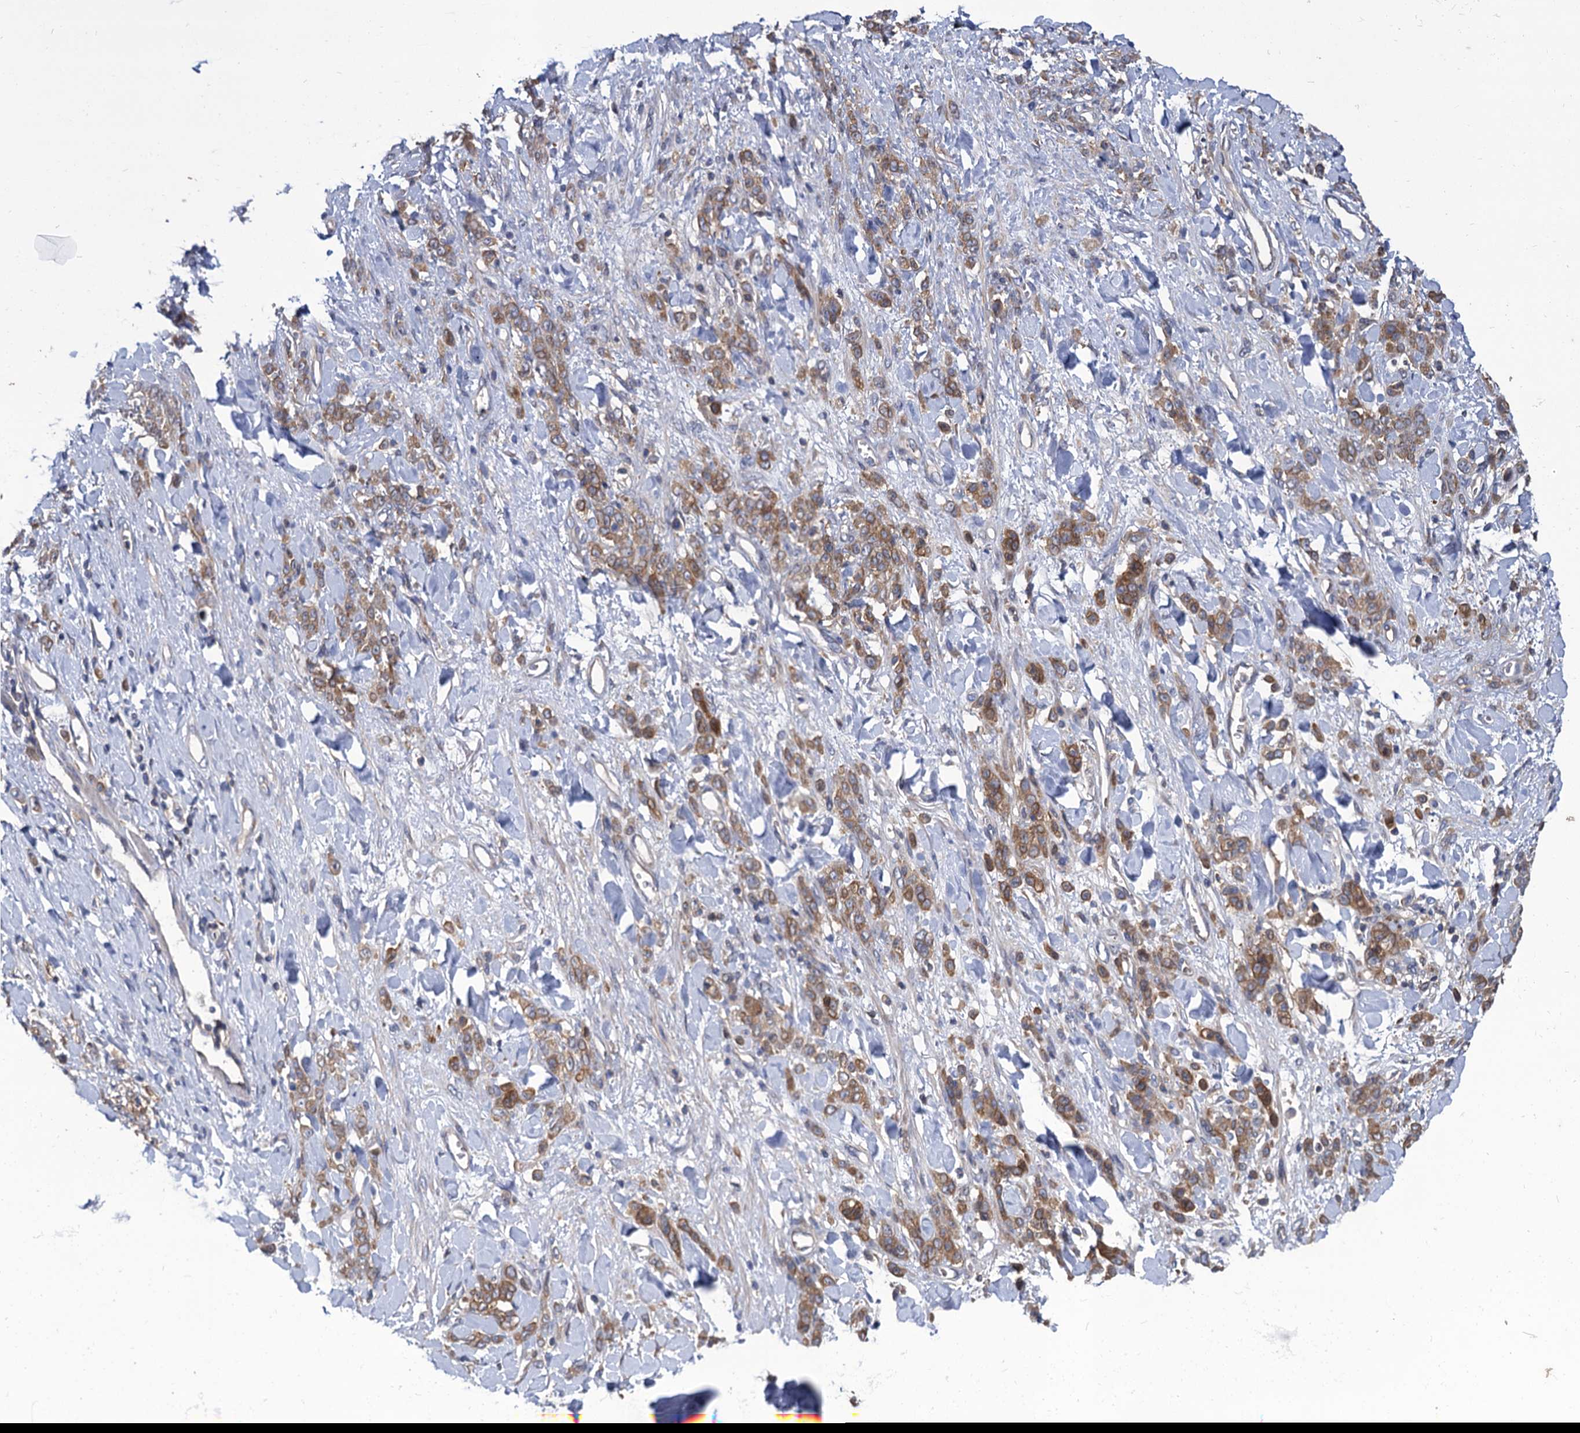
{"staining": {"intensity": "moderate", "quantity": ">75%", "location": "cytoplasmic/membranous"}, "tissue": "stomach cancer", "cell_type": "Tumor cells", "image_type": "cancer", "snomed": [{"axis": "morphology", "description": "Normal tissue, NOS"}, {"axis": "morphology", "description": "Adenocarcinoma, NOS"}, {"axis": "topography", "description": "Stomach"}], "caption": "Protein staining of stomach cancer tissue displays moderate cytoplasmic/membranous positivity in approximately >75% of tumor cells.", "gene": "GCLC", "patient": {"sex": "male", "age": 82}}